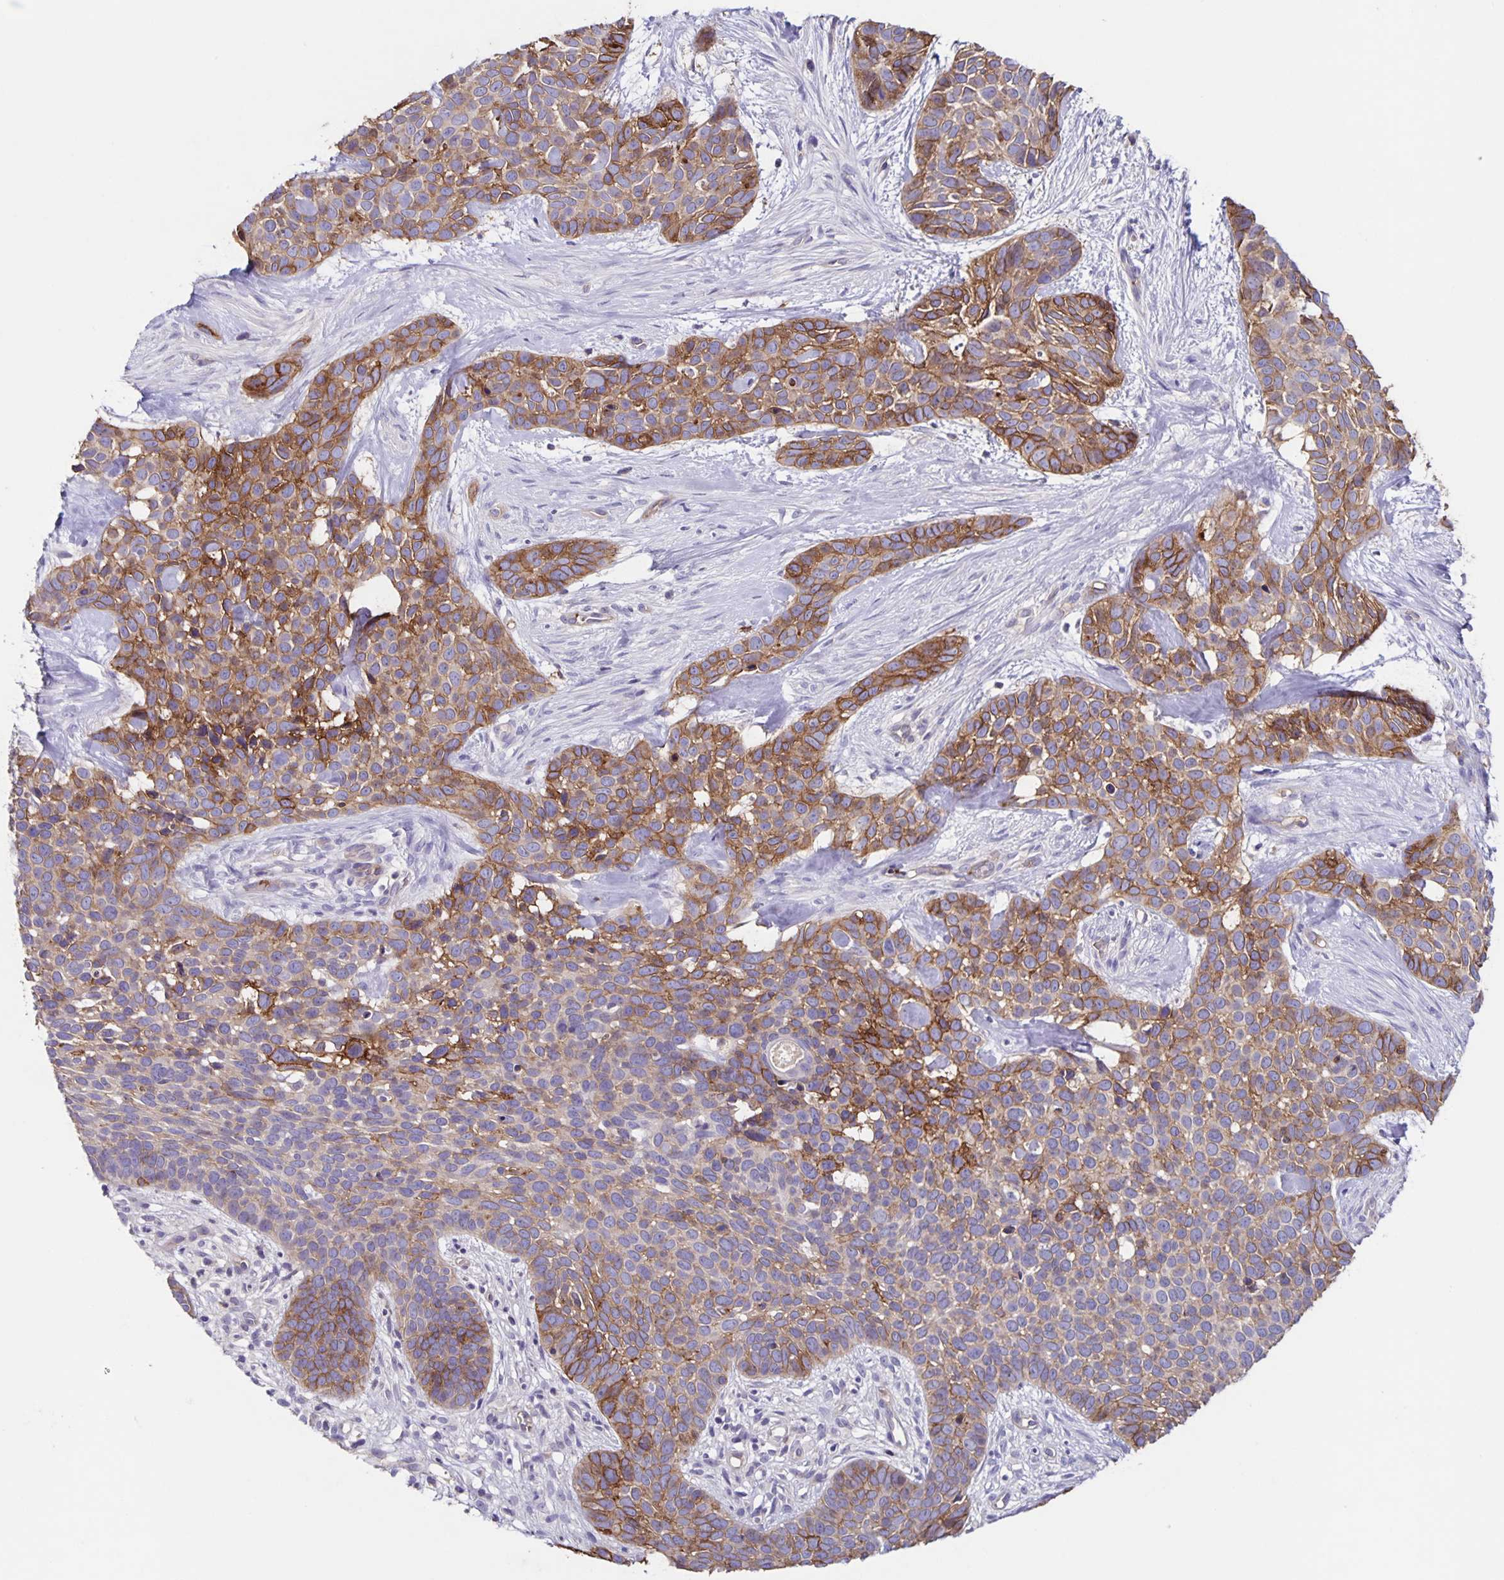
{"staining": {"intensity": "moderate", "quantity": "25%-75%", "location": "cytoplasmic/membranous"}, "tissue": "skin cancer", "cell_type": "Tumor cells", "image_type": "cancer", "snomed": [{"axis": "morphology", "description": "Basal cell carcinoma"}, {"axis": "topography", "description": "Skin"}], "caption": "Brown immunohistochemical staining in human skin basal cell carcinoma reveals moderate cytoplasmic/membranous positivity in about 25%-75% of tumor cells.", "gene": "ITGA2", "patient": {"sex": "male", "age": 69}}